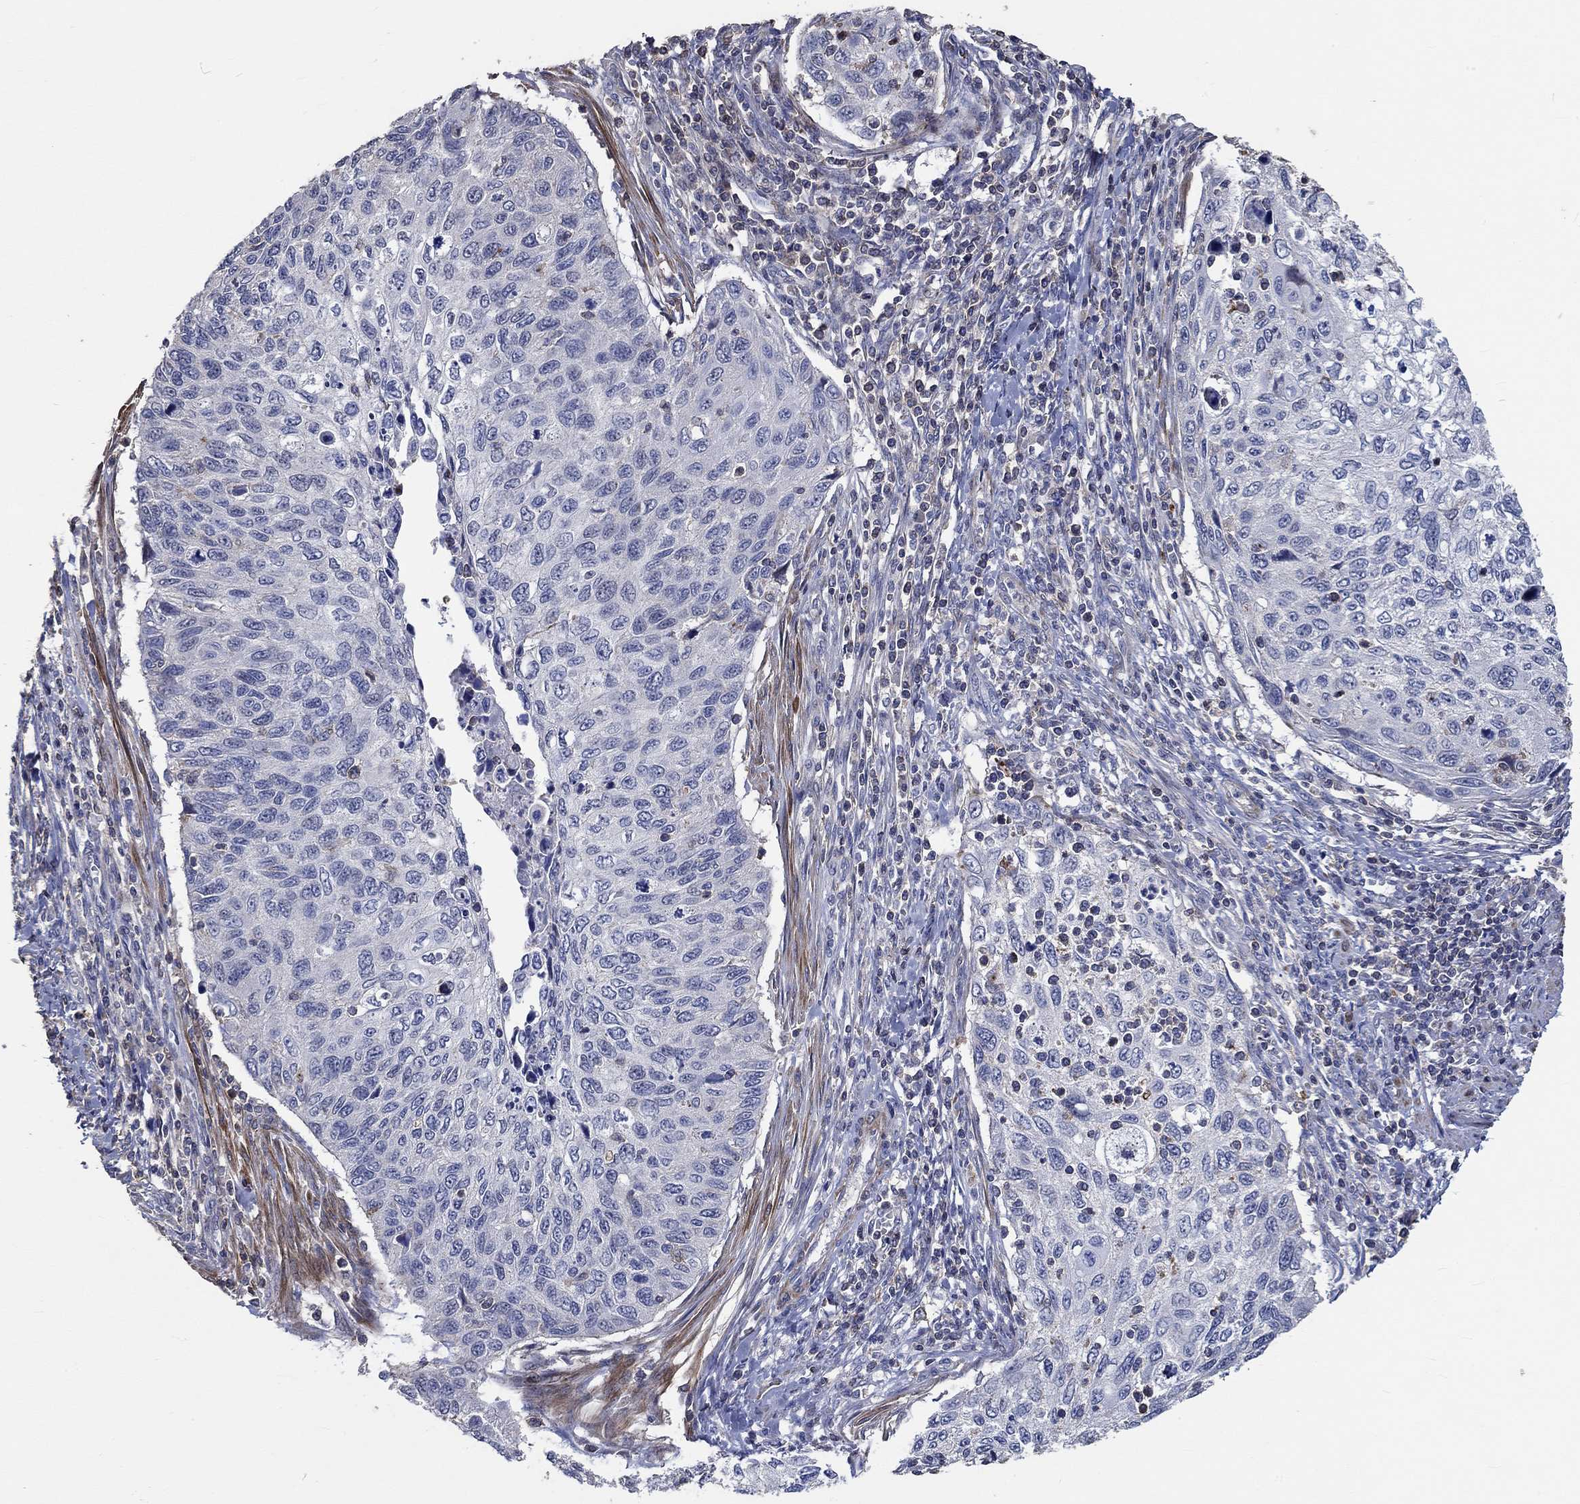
{"staining": {"intensity": "negative", "quantity": "none", "location": "none"}, "tissue": "cervical cancer", "cell_type": "Tumor cells", "image_type": "cancer", "snomed": [{"axis": "morphology", "description": "Squamous cell carcinoma, NOS"}, {"axis": "topography", "description": "Cervix"}], "caption": "Tumor cells show no significant expression in cervical cancer. (DAB (3,3'-diaminobenzidine) immunohistochemistry visualized using brightfield microscopy, high magnification).", "gene": "TNFAIP8L3", "patient": {"sex": "female", "age": 70}}